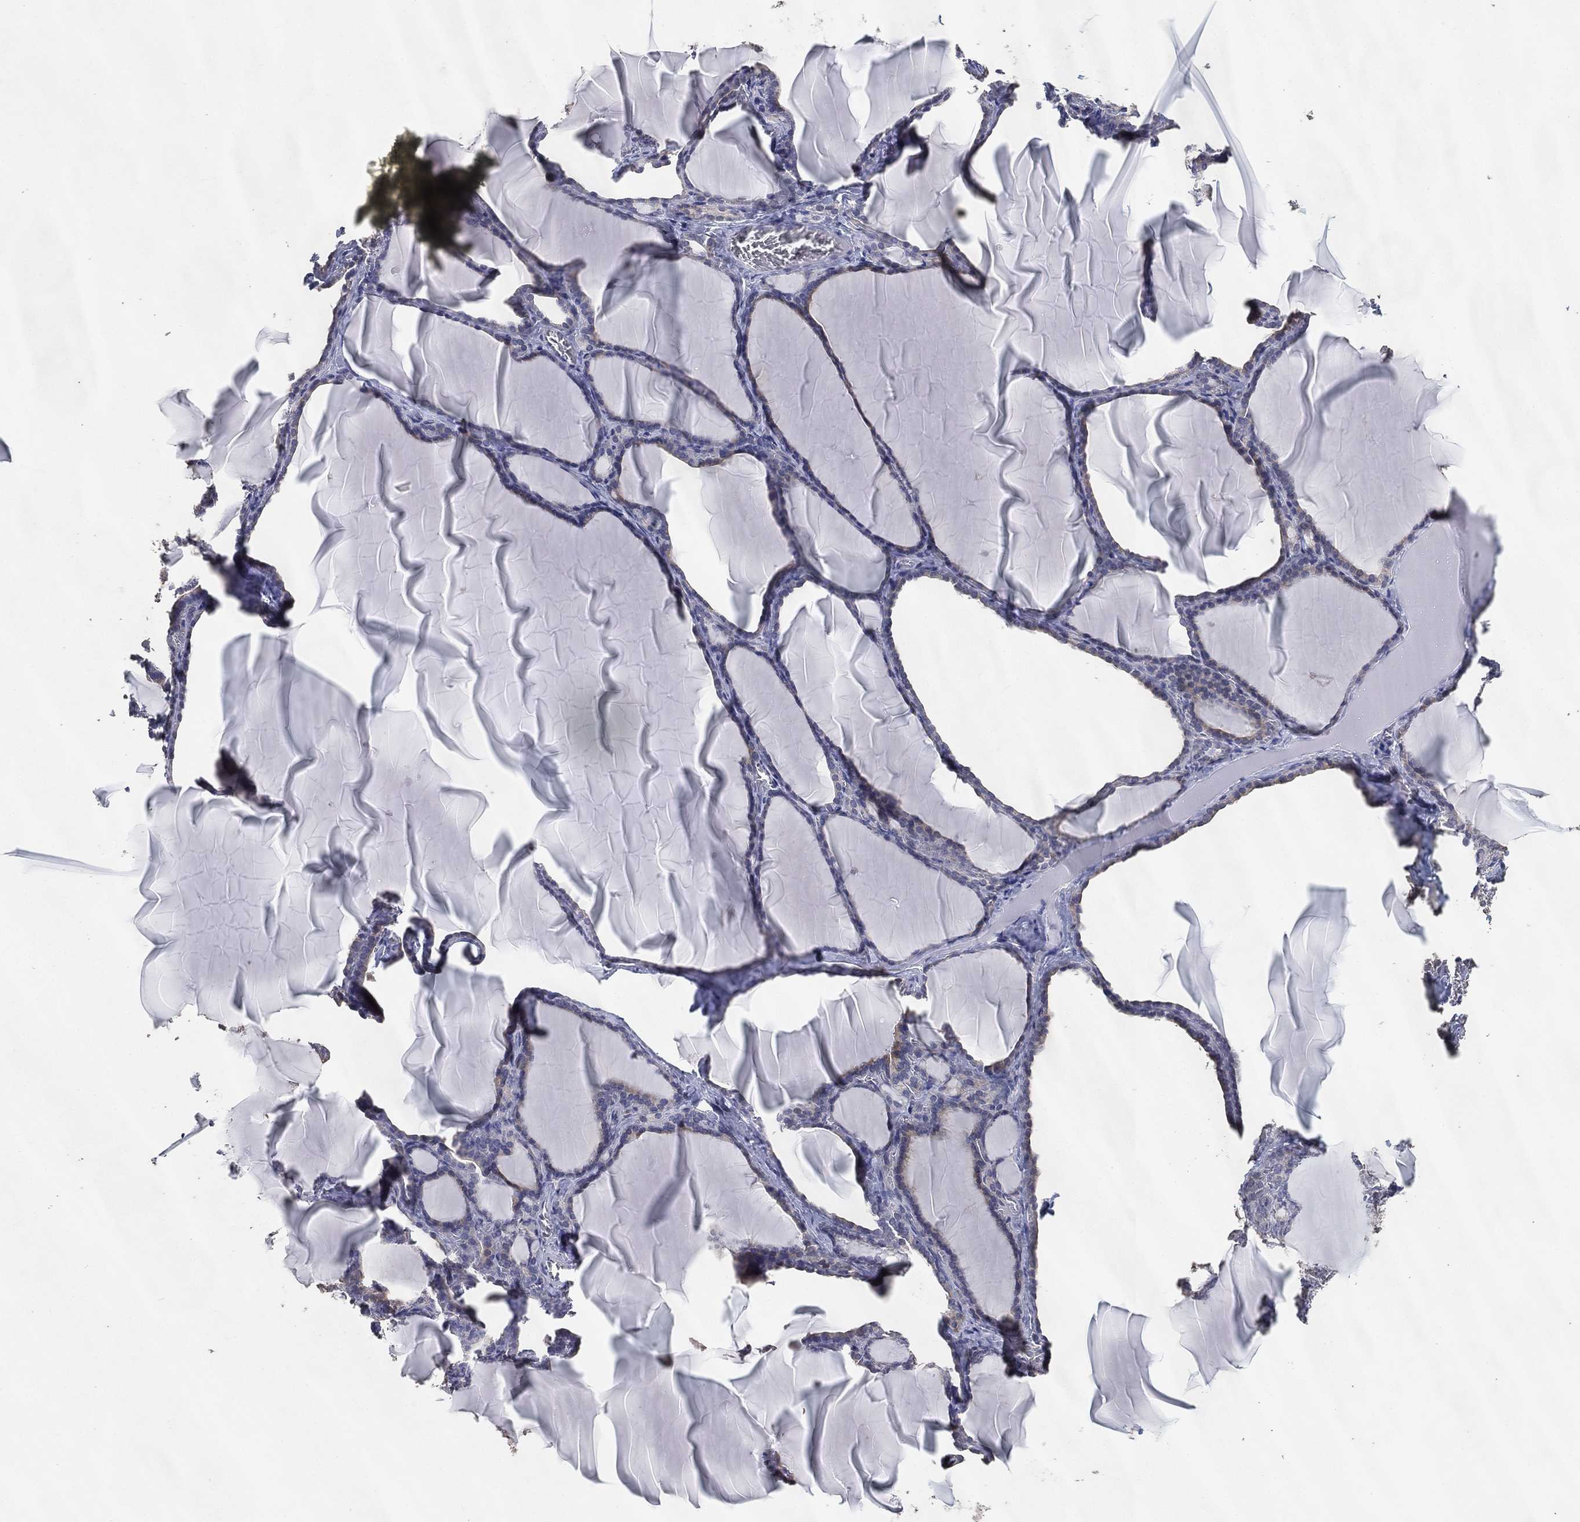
{"staining": {"intensity": "negative", "quantity": "none", "location": "none"}, "tissue": "thyroid gland", "cell_type": "Glandular cells", "image_type": "normal", "snomed": [{"axis": "morphology", "description": "Normal tissue, NOS"}, {"axis": "morphology", "description": "Hyperplasia, NOS"}, {"axis": "topography", "description": "Thyroid gland"}], "caption": "Histopathology image shows no significant protein positivity in glandular cells of benign thyroid gland.", "gene": "DSG1", "patient": {"sex": "female", "age": 27}}